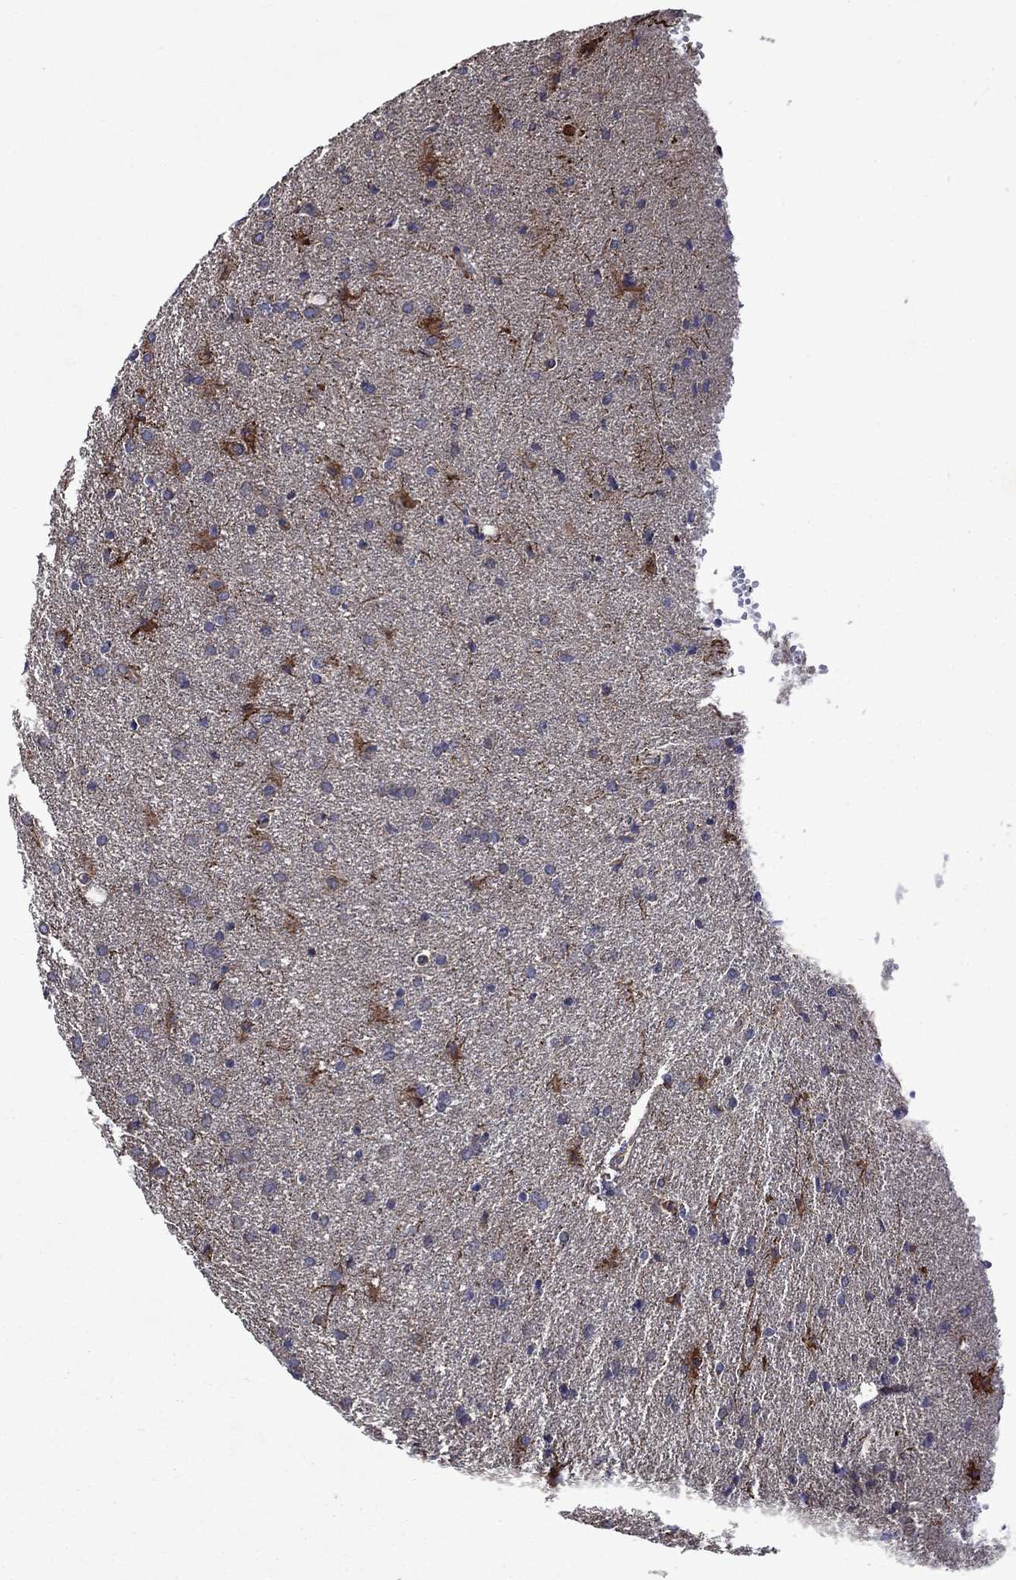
{"staining": {"intensity": "strong", "quantity": "<25%", "location": "cytoplasmic/membranous"}, "tissue": "glioma", "cell_type": "Tumor cells", "image_type": "cancer", "snomed": [{"axis": "morphology", "description": "Glioma, malignant, Low grade"}, {"axis": "topography", "description": "Brain"}], "caption": "A photomicrograph of human glioma stained for a protein displays strong cytoplasmic/membranous brown staining in tumor cells. (Brightfield microscopy of DAB IHC at high magnification).", "gene": "KIF22", "patient": {"sex": "male", "age": 58}}